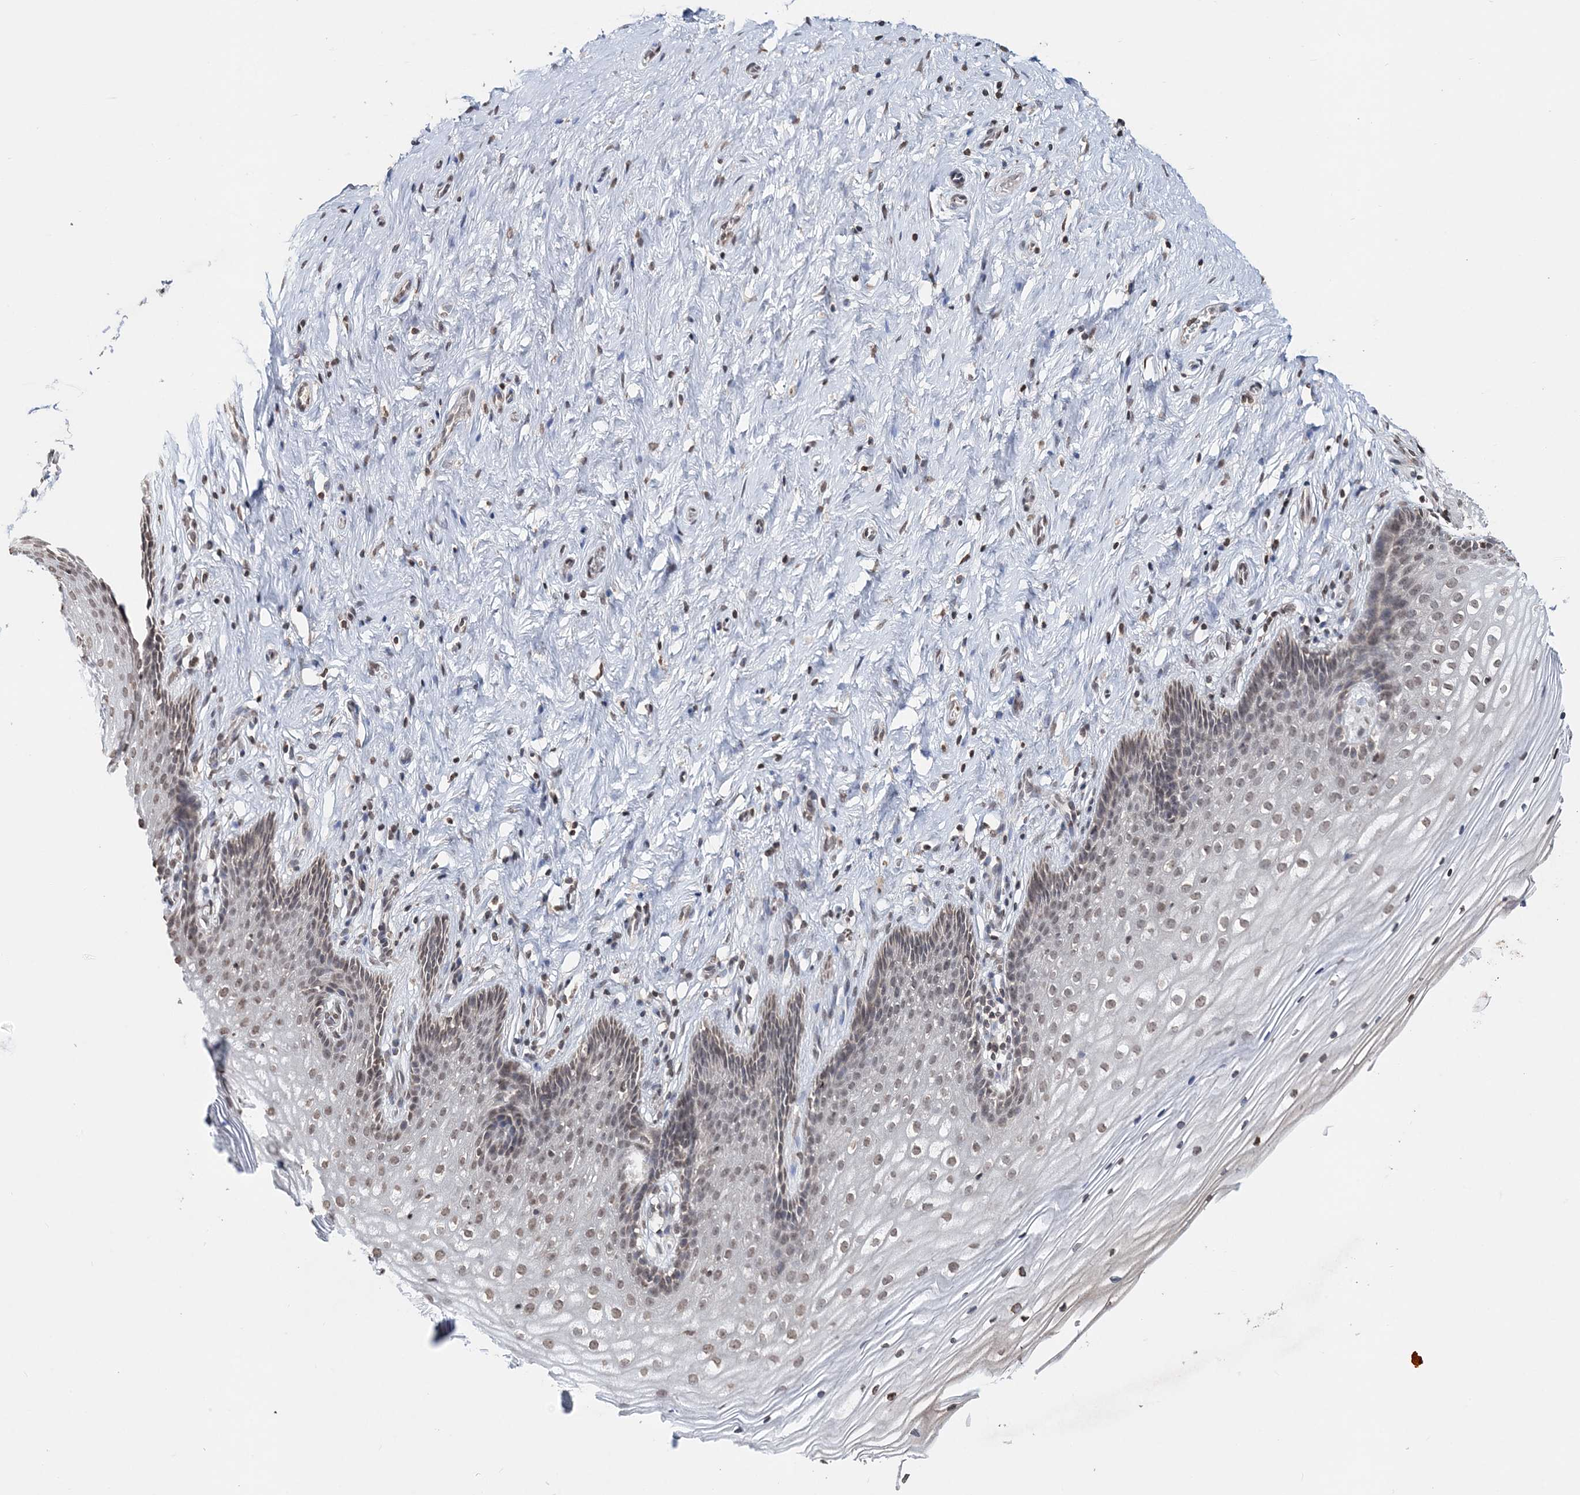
{"staining": {"intensity": "moderate", "quantity": "25%-75%", "location": "cytoplasmic/membranous,nuclear"}, "tissue": "cervix", "cell_type": "Glandular cells", "image_type": "normal", "snomed": [{"axis": "morphology", "description": "Normal tissue, NOS"}, {"axis": "topography", "description": "Cervix"}], "caption": "Cervix stained with a brown dye demonstrates moderate cytoplasmic/membranous,nuclear positive positivity in about 25%-75% of glandular cells.", "gene": "SOWAHB", "patient": {"sex": "female", "age": 33}}